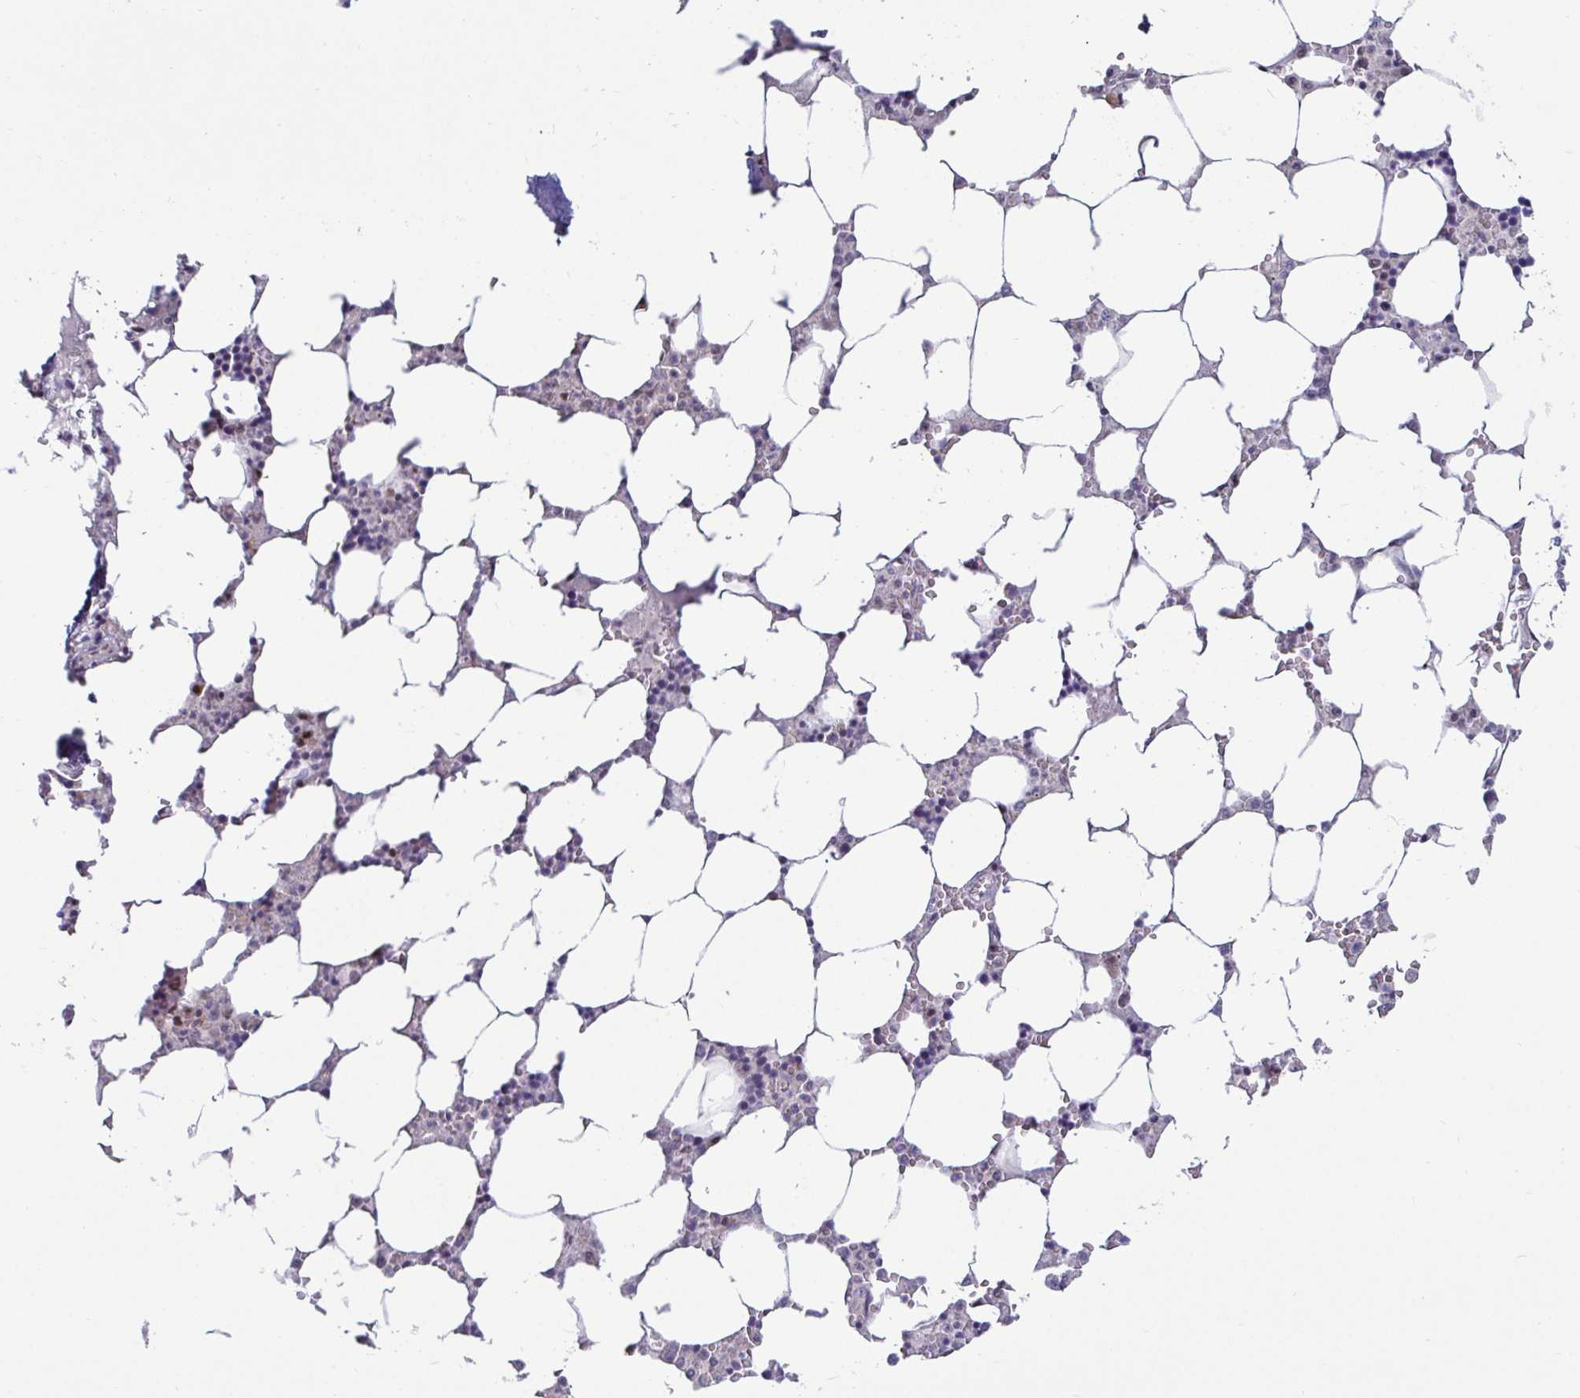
{"staining": {"intensity": "moderate", "quantity": "<25%", "location": "nuclear"}, "tissue": "bone marrow", "cell_type": "Hematopoietic cells", "image_type": "normal", "snomed": [{"axis": "morphology", "description": "Normal tissue, NOS"}, {"axis": "topography", "description": "Bone marrow"}], "caption": "Immunohistochemistry (IHC) staining of unremarkable bone marrow, which reveals low levels of moderate nuclear positivity in approximately <25% of hematopoietic cells indicating moderate nuclear protein positivity. The staining was performed using DAB (brown) for protein detection and nuclei were counterstained in hematoxylin (blue).", "gene": "DZIP1", "patient": {"sex": "male", "age": 64}}